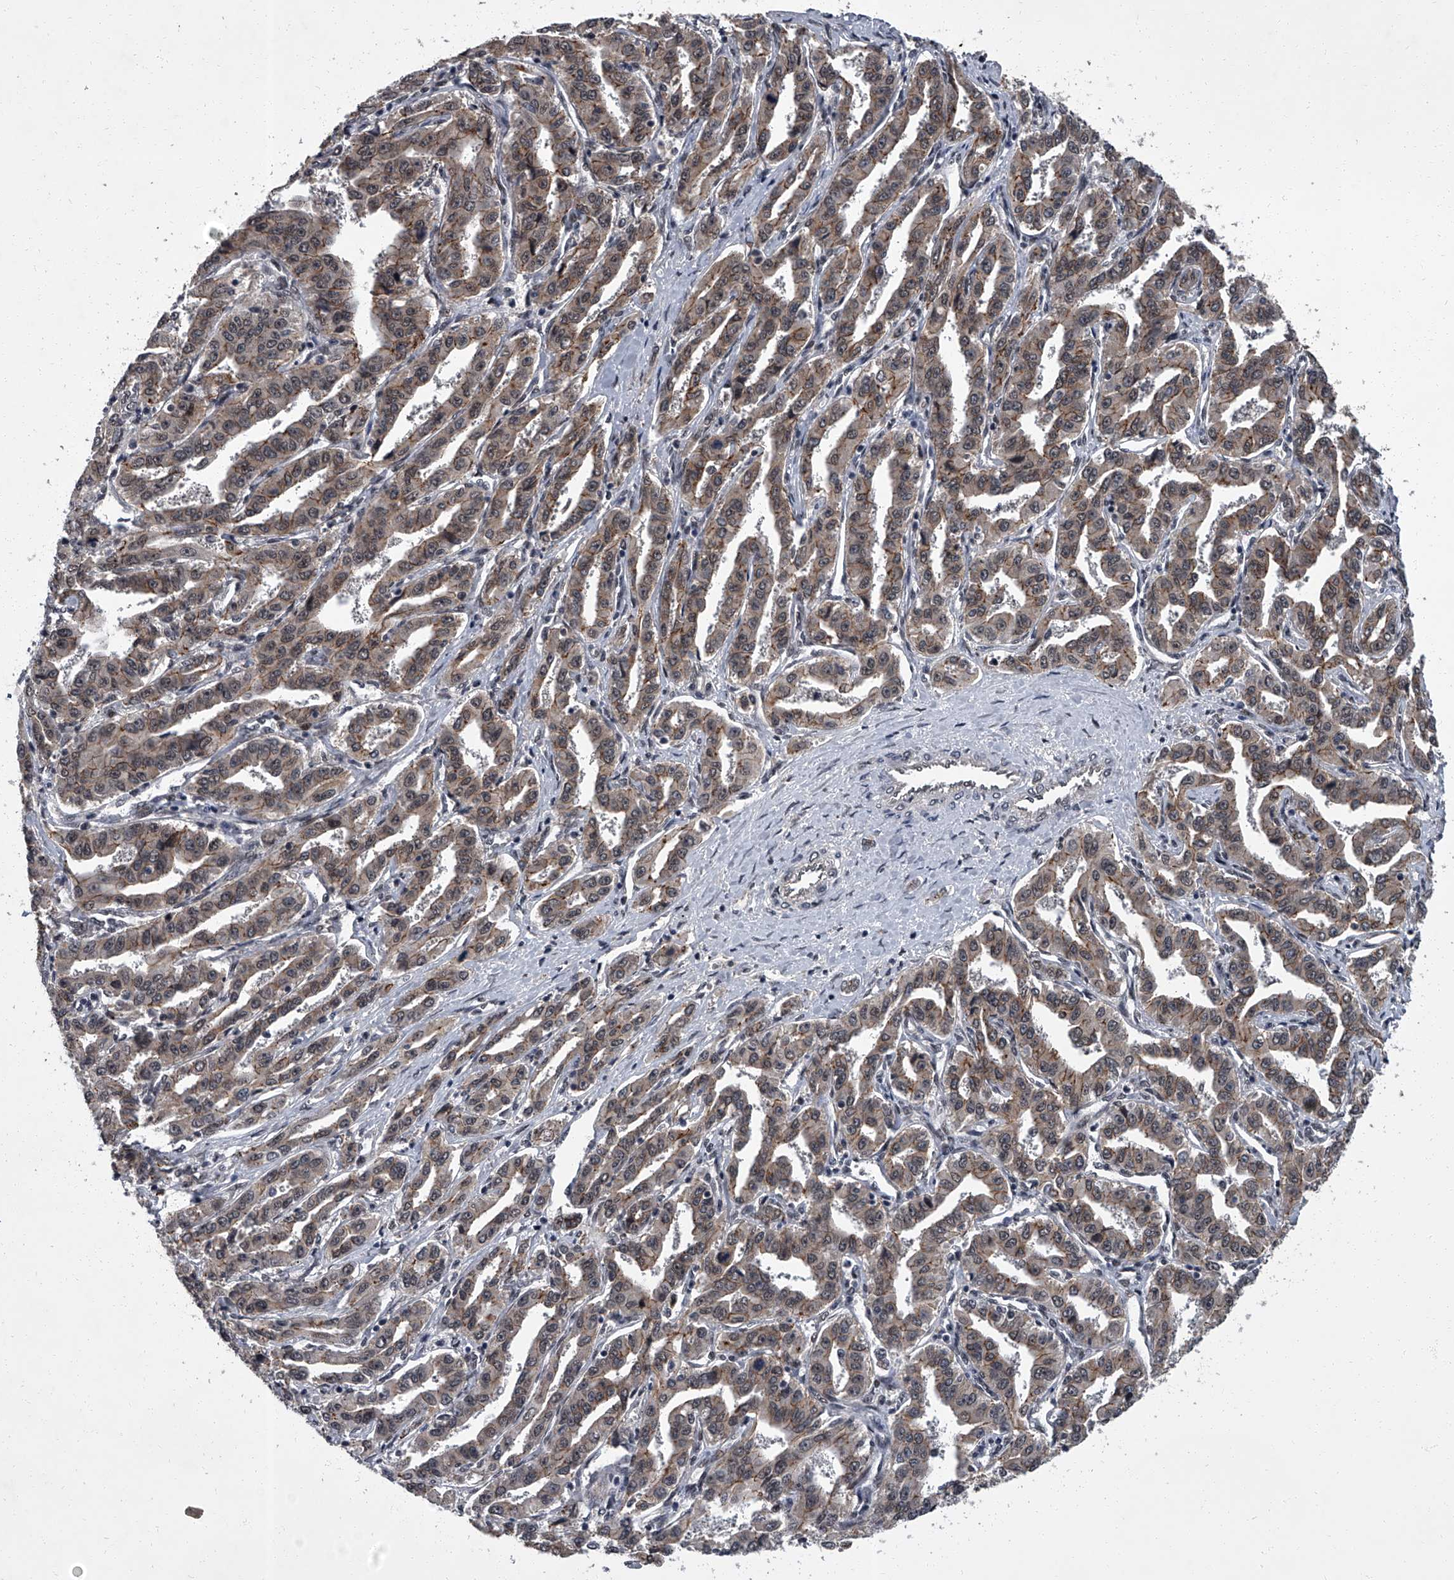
{"staining": {"intensity": "weak", "quantity": "25%-75%", "location": "cytoplasmic/membranous,nuclear"}, "tissue": "liver cancer", "cell_type": "Tumor cells", "image_type": "cancer", "snomed": [{"axis": "morphology", "description": "Cholangiocarcinoma"}, {"axis": "topography", "description": "Liver"}], "caption": "An image of liver cancer (cholangiocarcinoma) stained for a protein reveals weak cytoplasmic/membranous and nuclear brown staining in tumor cells.", "gene": "ZNF518B", "patient": {"sex": "male", "age": 59}}